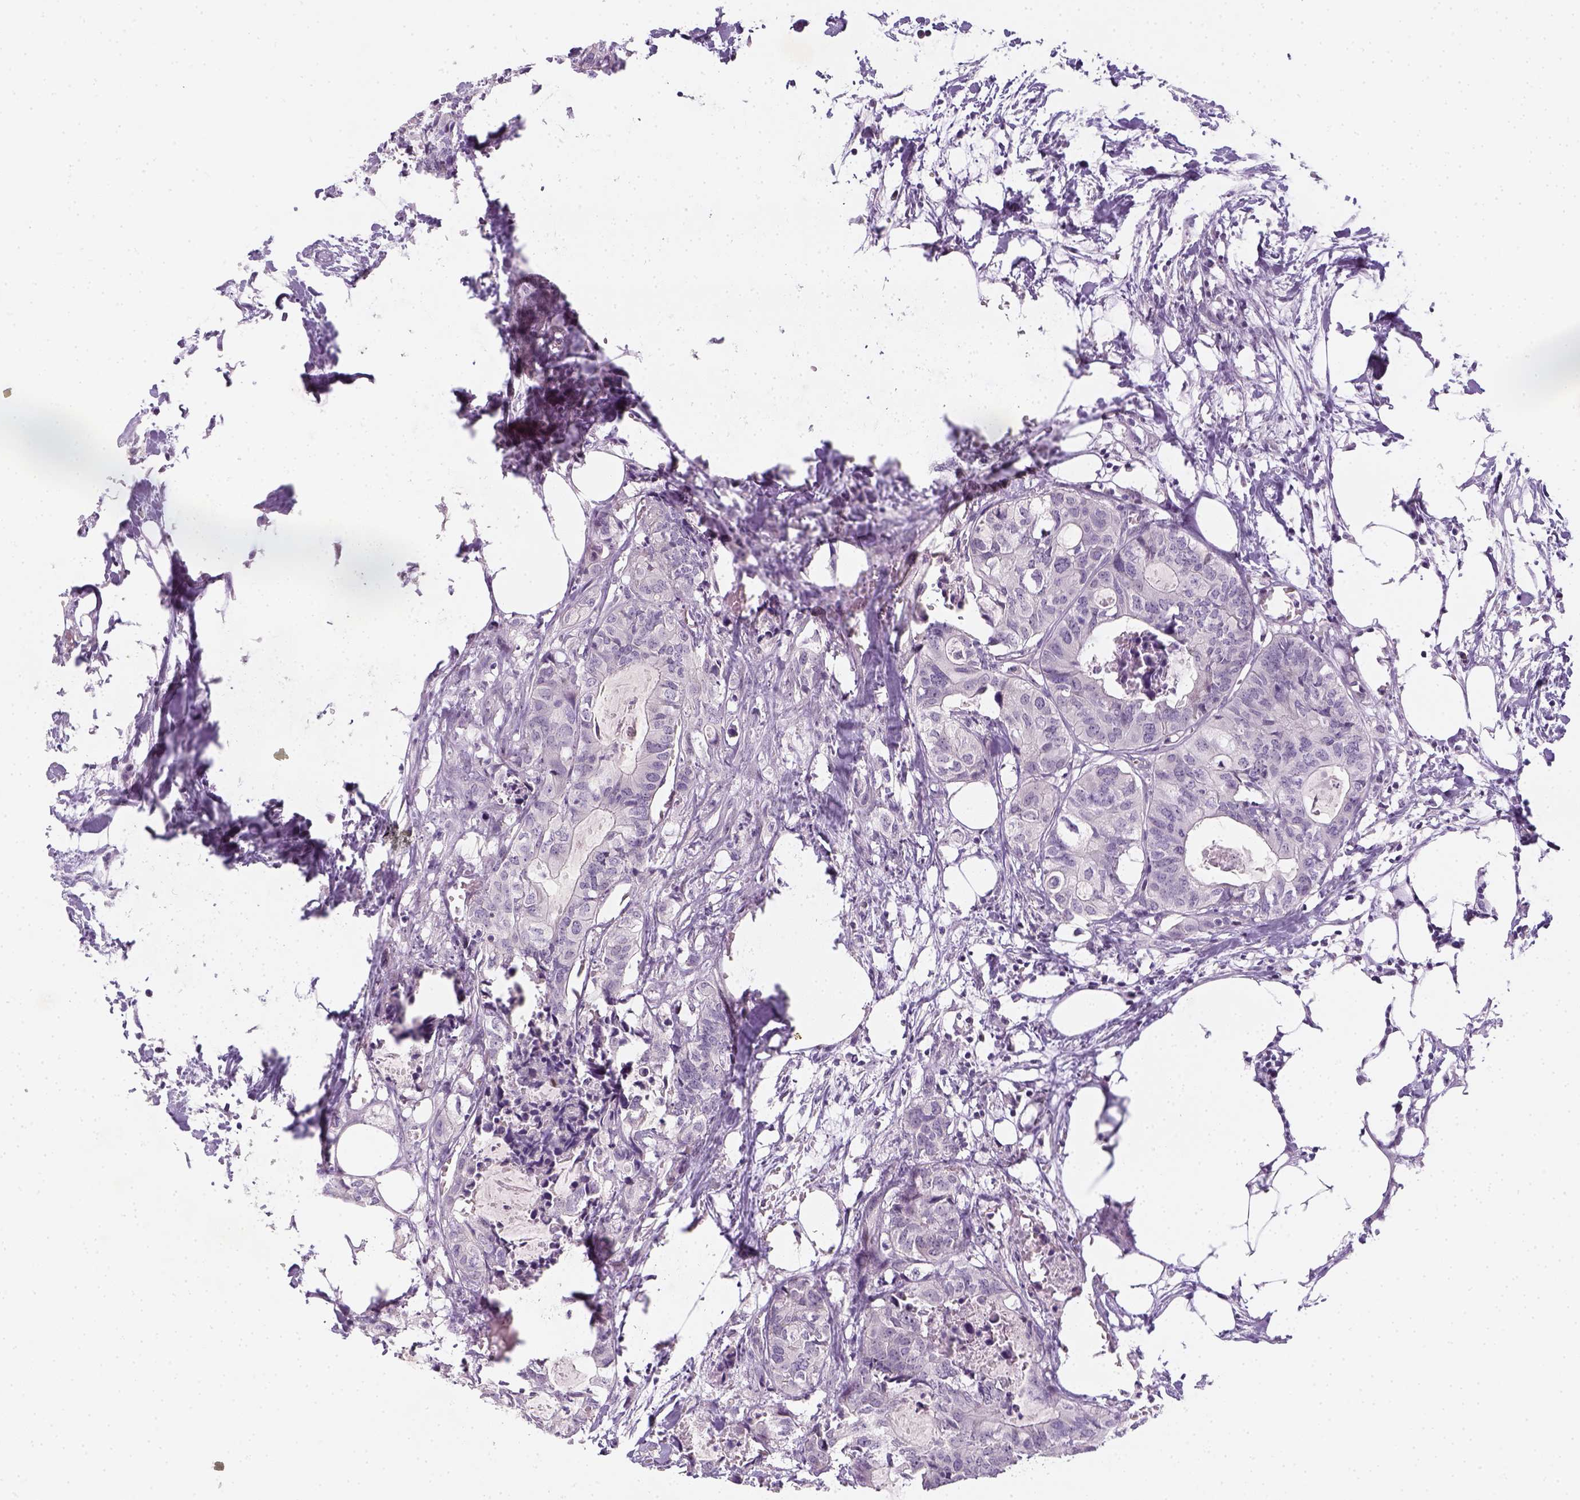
{"staining": {"intensity": "negative", "quantity": "none", "location": "none"}, "tissue": "colorectal cancer", "cell_type": "Tumor cells", "image_type": "cancer", "snomed": [{"axis": "morphology", "description": "Adenocarcinoma, NOS"}, {"axis": "topography", "description": "Colon"}, {"axis": "topography", "description": "Rectum"}], "caption": "The photomicrograph demonstrates no significant staining in tumor cells of colorectal cancer. The staining was performed using DAB (3,3'-diaminobenzidine) to visualize the protein expression in brown, while the nuclei were stained in blue with hematoxylin (Magnification: 20x).", "gene": "MAGEB3", "patient": {"sex": "male", "age": 57}}